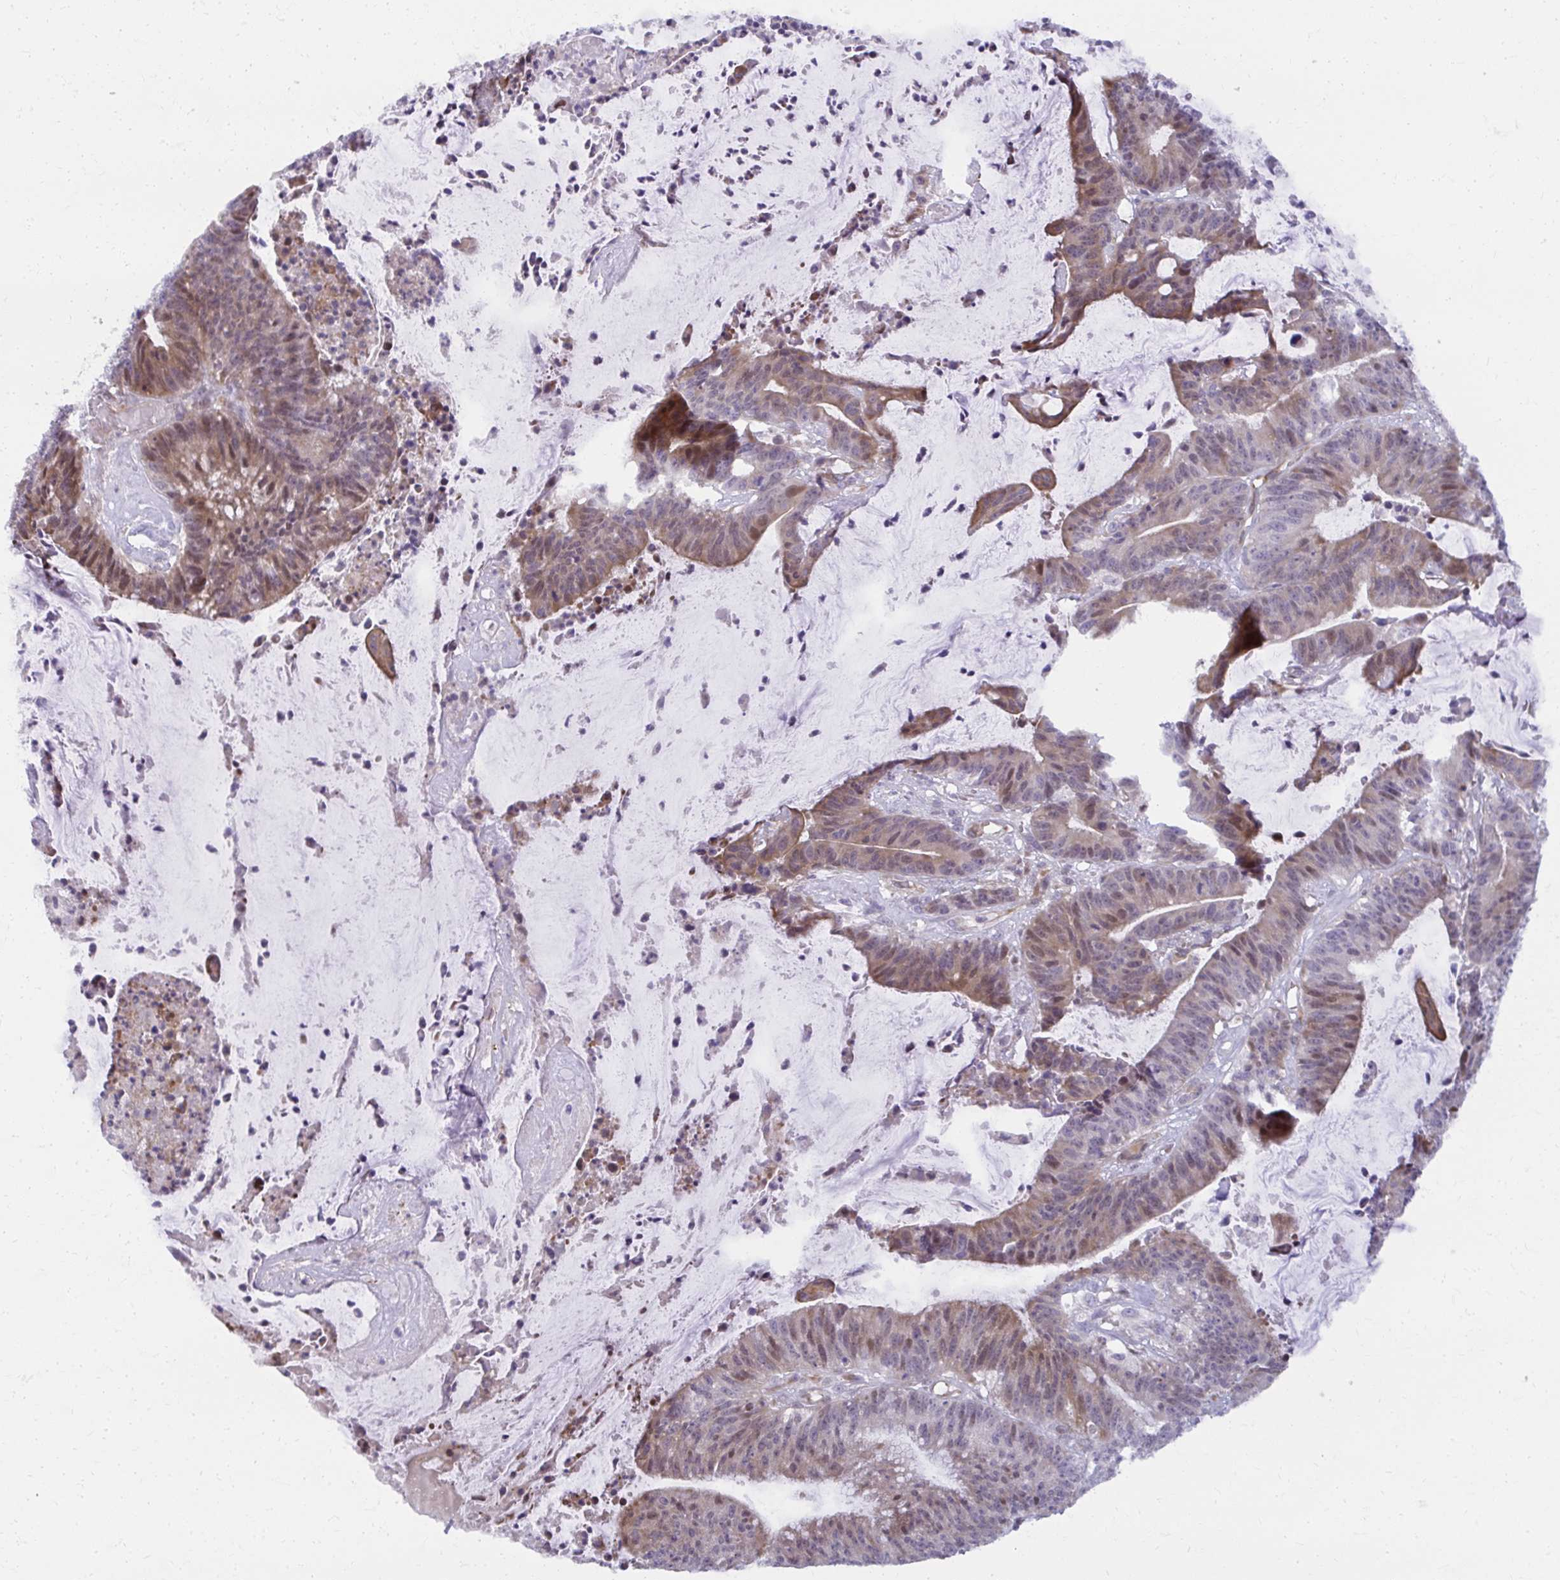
{"staining": {"intensity": "moderate", "quantity": "25%-75%", "location": "cytoplasmic/membranous,nuclear"}, "tissue": "colorectal cancer", "cell_type": "Tumor cells", "image_type": "cancer", "snomed": [{"axis": "morphology", "description": "Adenocarcinoma, NOS"}, {"axis": "topography", "description": "Colon"}], "caption": "This image reveals IHC staining of human colorectal cancer (adenocarcinoma), with medium moderate cytoplasmic/membranous and nuclear staining in approximately 25%-75% of tumor cells.", "gene": "MAF1", "patient": {"sex": "female", "age": 78}}